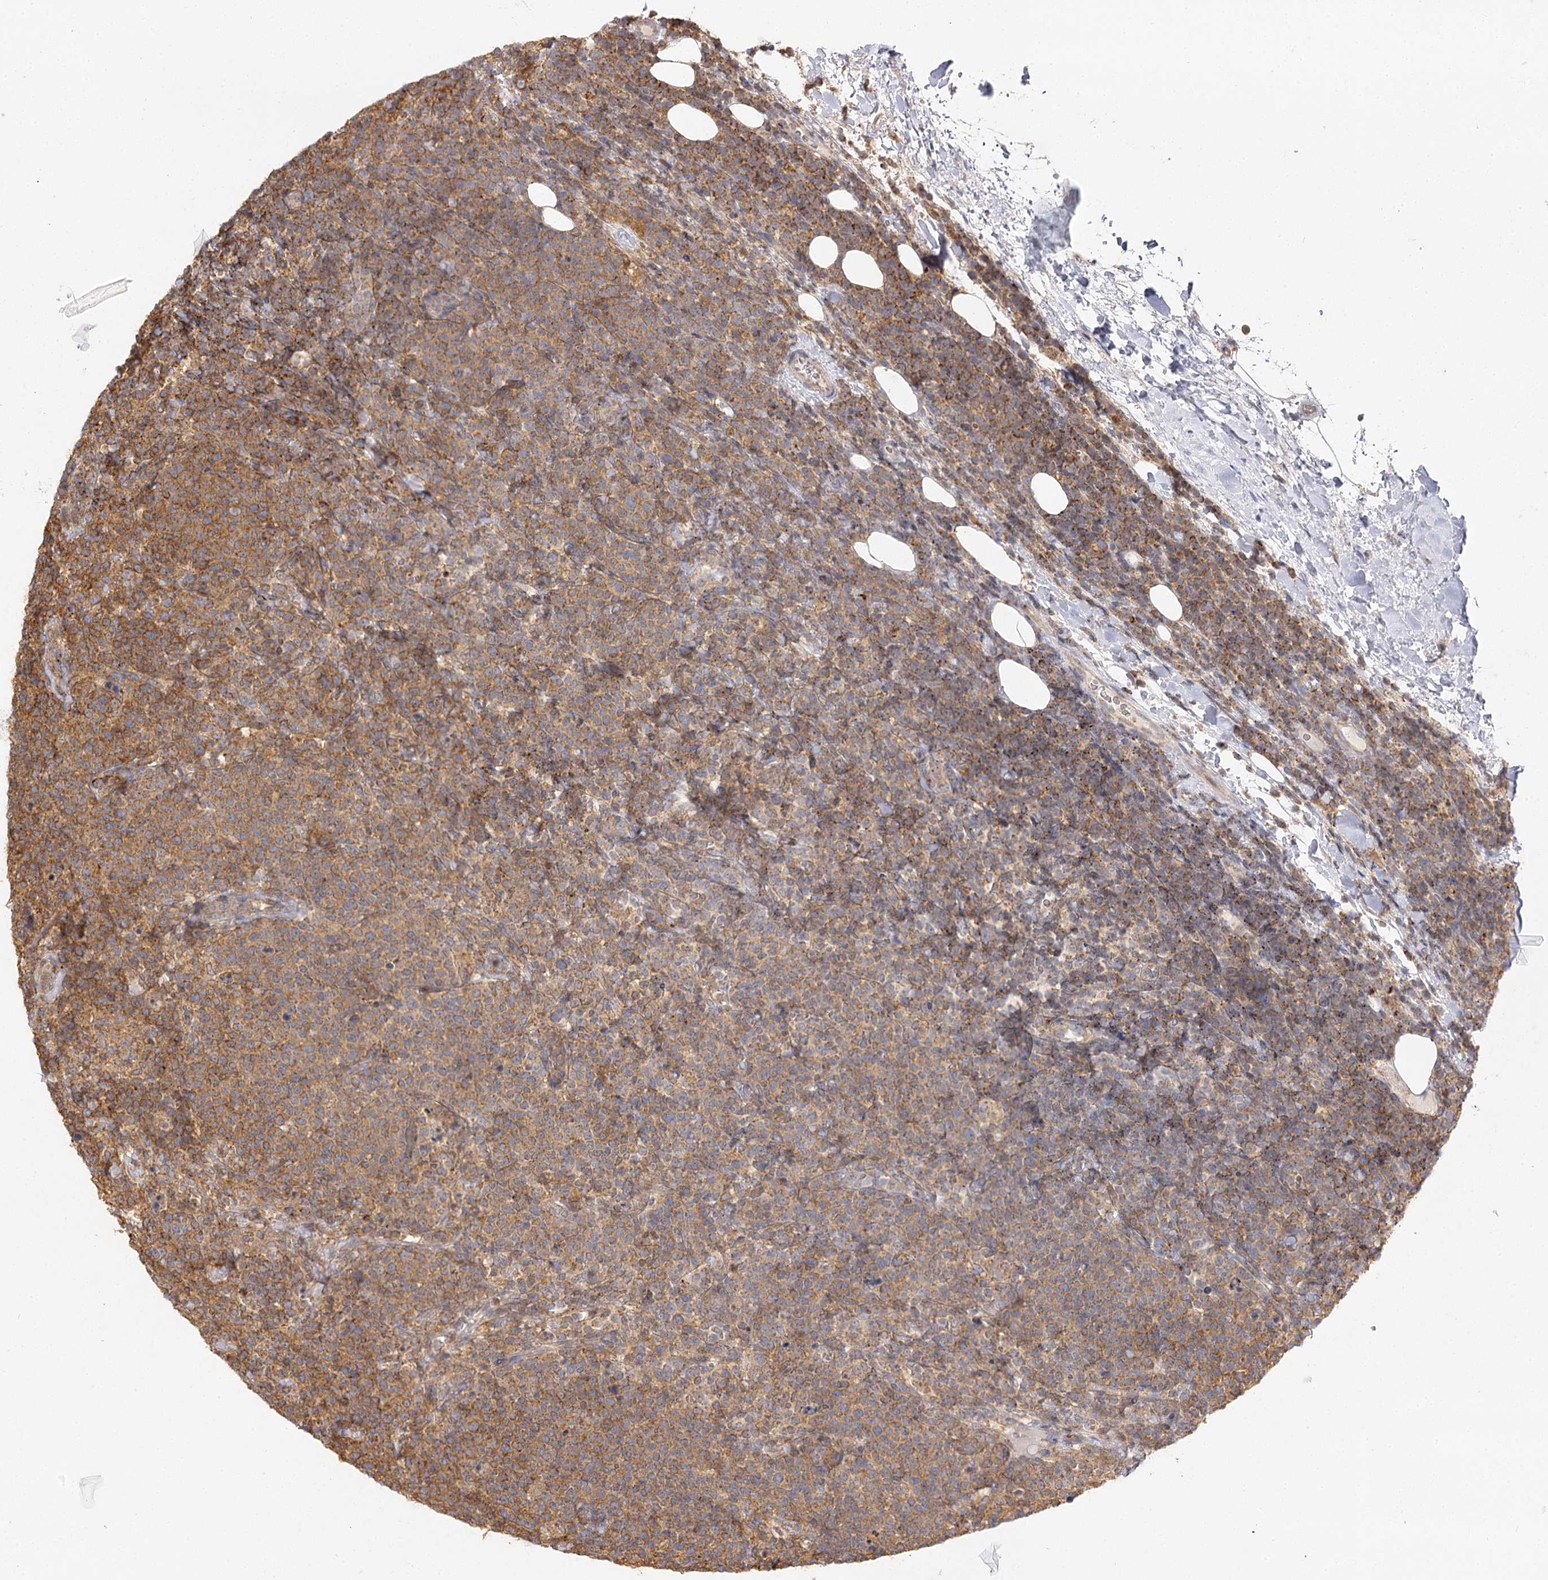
{"staining": {"intensity": "moderate", "quantity": ">75%", "location": "cytoplasmic/membranous"}, "tissue": "lymphoma", "cell_type": "Tumor cells", "image_type": "cancer", "snomed": [{"axis": "morphology", "description": "Malignant lymphoma, non-Hodgkin's type, High grade"}, {"axis": "topography", "description": "Lymph node"}], "caption": "Immunohistochemistry of human lymphoma shows medium levels of moderate cytoplasmic/membranous positivity in about >75% of tumor cells. Nuclei are stained in blue.", "gene": "SEC24B", "patient": {"sex": "male", "age": 61}}